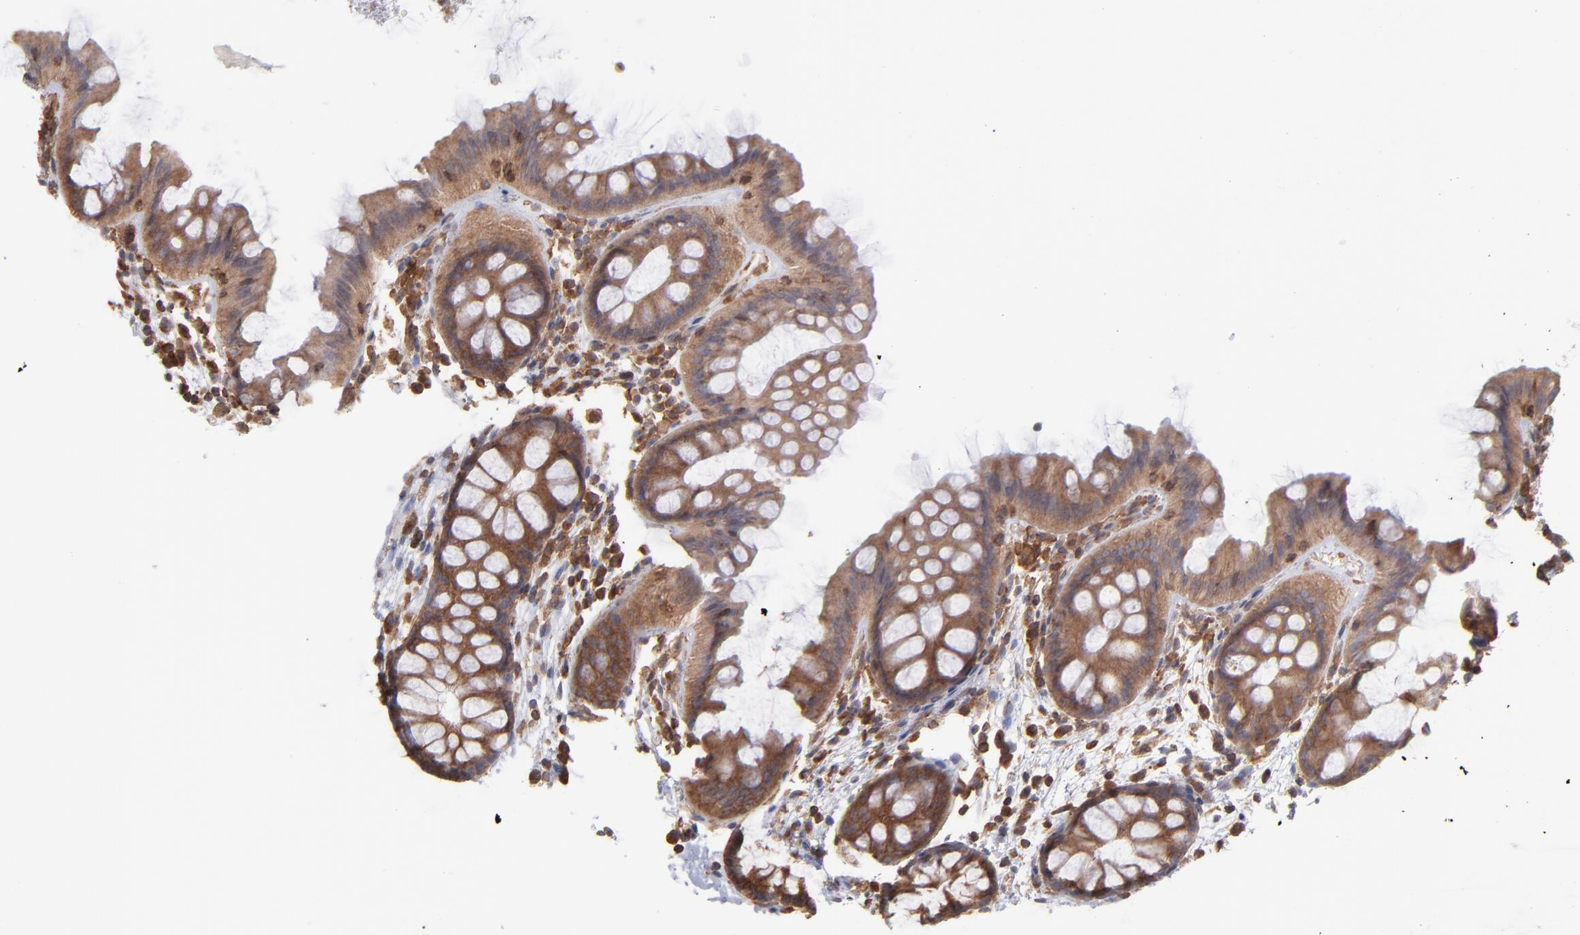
{"staining": {"intensity": "moderate", "quantity": ">75%", "location": "cytoplasmic/membranous"}, "tissue": "colon", "cell_type": "Endothelial cells", "image_type": "normal", "snomed": [{"axis": "morphology", "description": "Normal tissue, NOS"}, {"axis": "topography", "description": "Smooth muscle"}, {"axis": "topography", "description": "Colon"}], "caption": "This is an image of IHC staining of unremarkable colon, which shows moderate positivity in the cytoplasmic/membranous of endothelial cells.", "gene": "MAPRE1", "patient": {"sex": "male", "age": 67}}